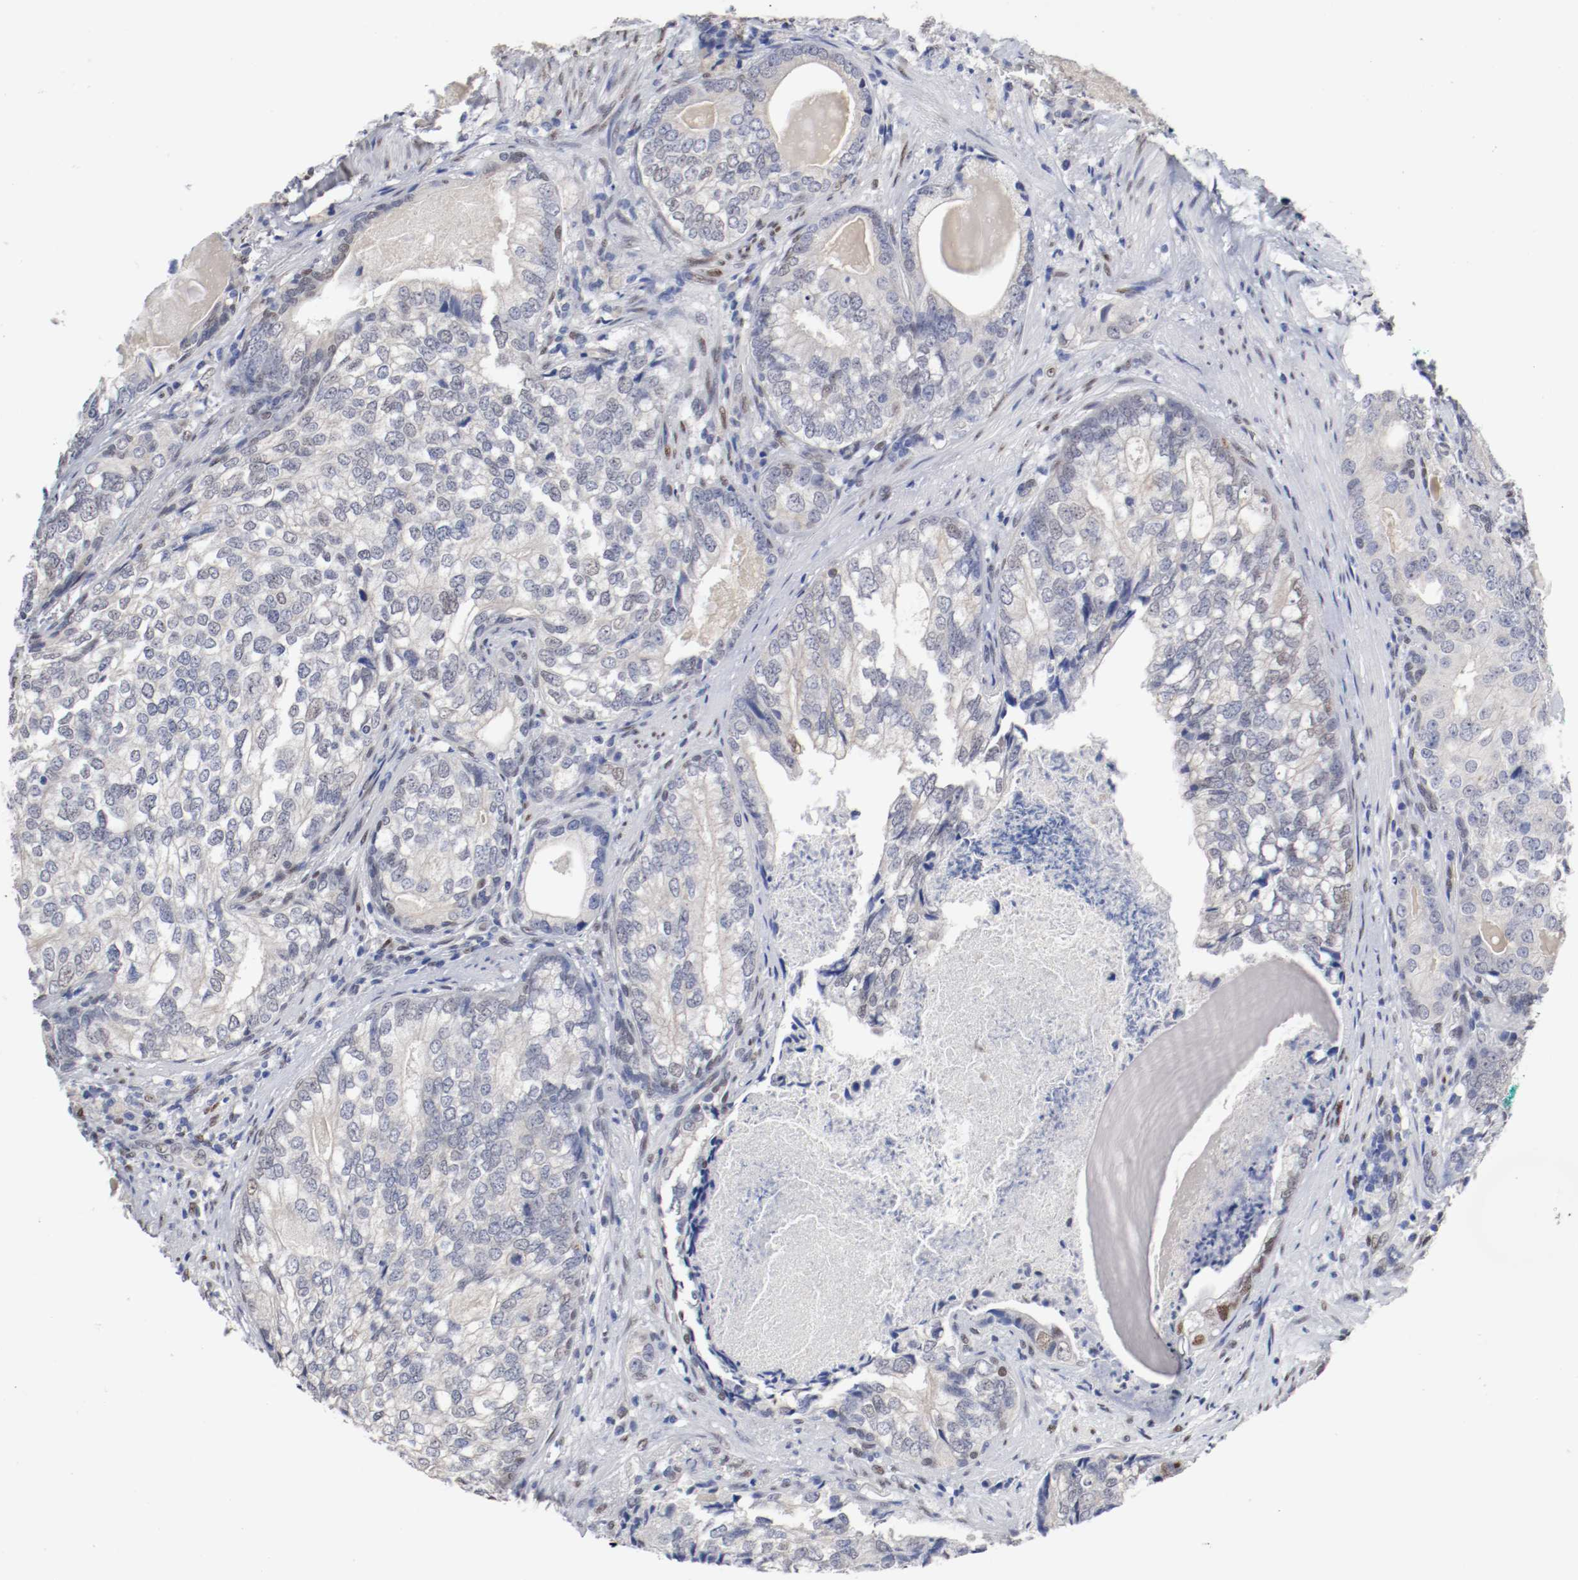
{"staining": {"intensity": "weak", "quantity": "<25%", "location": "nuclear"}, "tissue": "prostate cancer", "cell_type": "Tumor cells", "image_type": "cancer", "snomed": [{"axis": "morphology", "description": "Adenocarcinoma, High grade"}, {"axis": "topography", "description": "Prostate"}], "caption": "The image demonstrates no staining of tumor cells in prostate high-grade adenocarcinoma.", "gene": "FOSL2", "patient": {"sex": "male", "age": 66}}